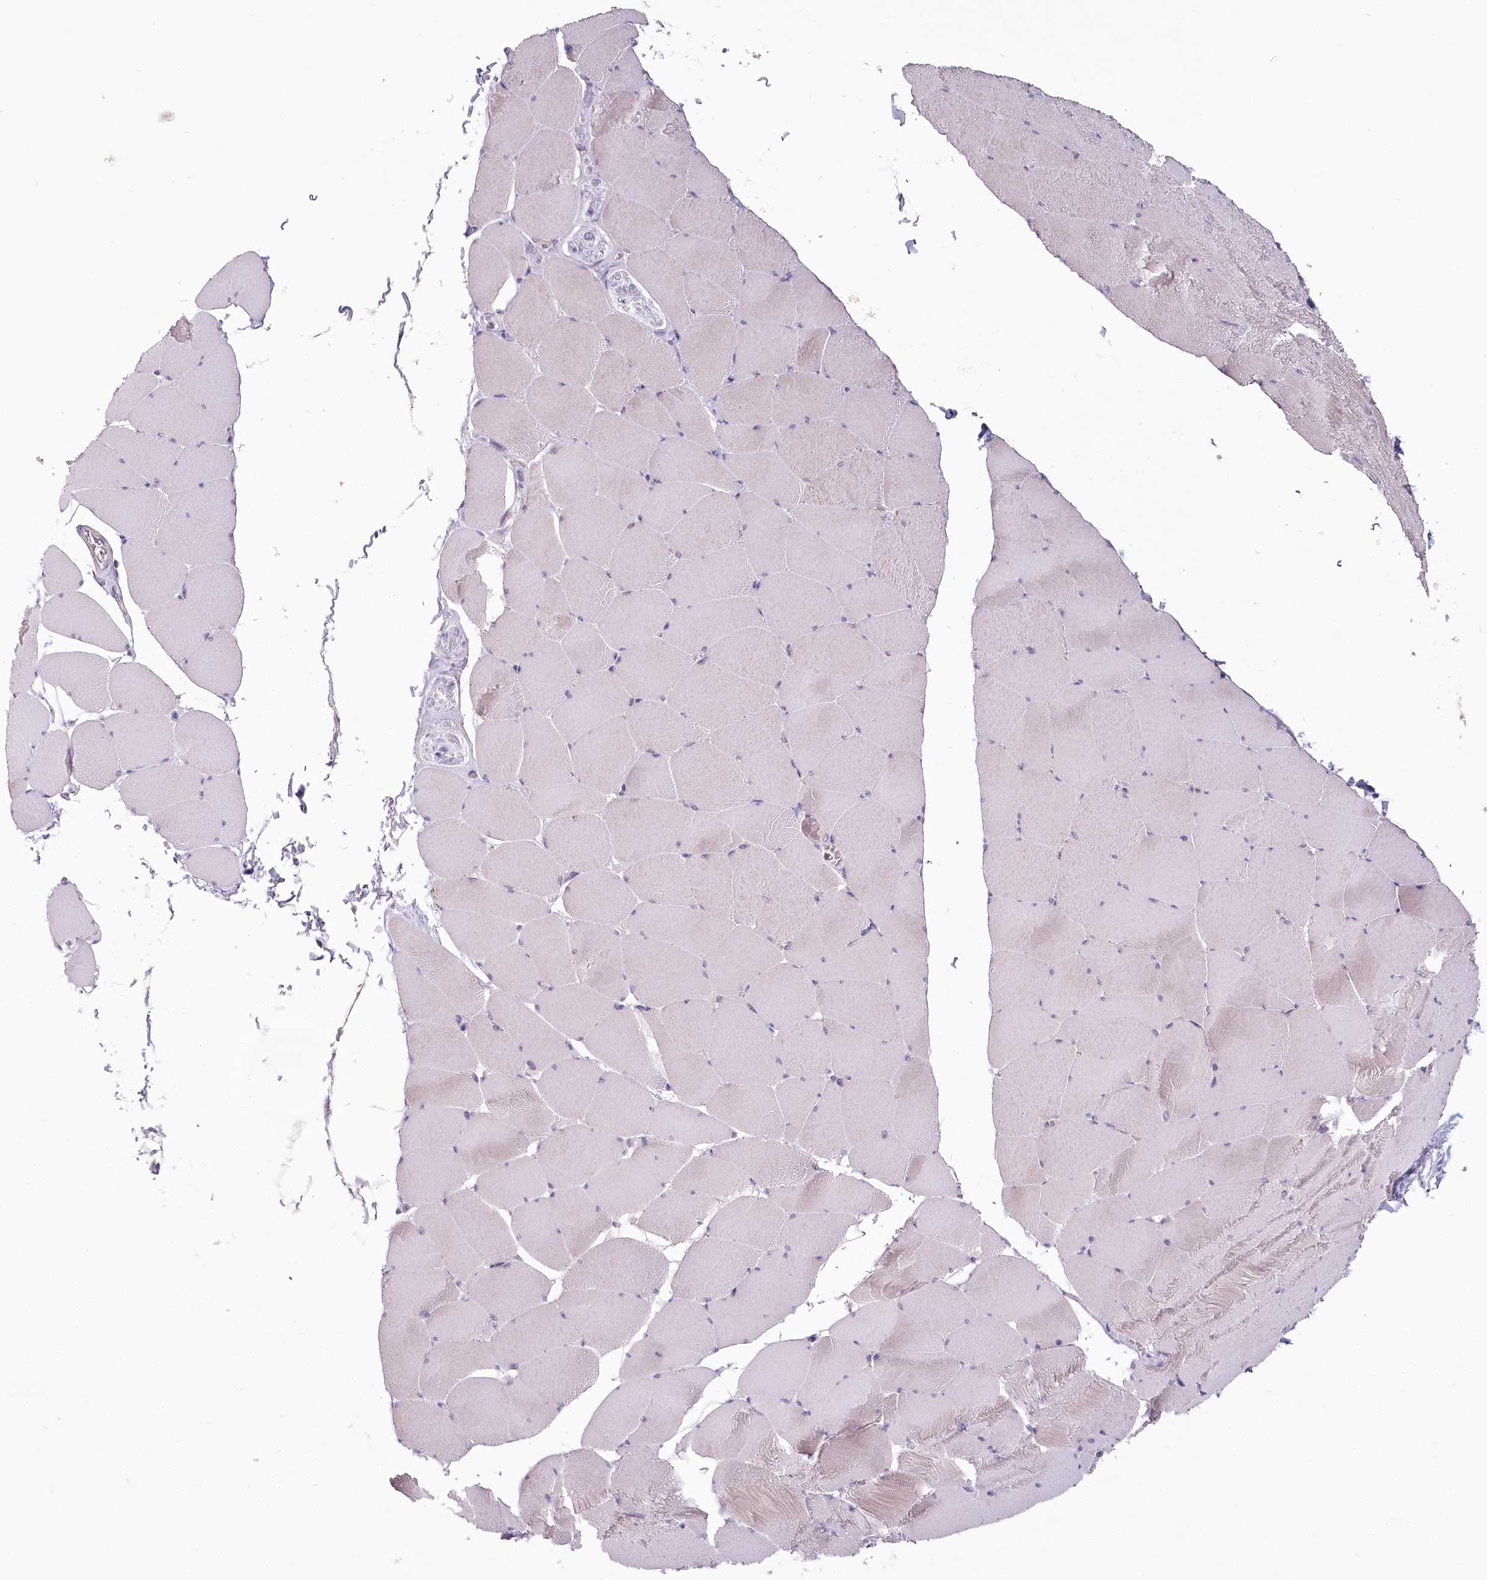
{"staining": {"intensity": "weak", "quantity": "<25%", "location": "cytoplasmic/membranous"}, "tissue": "skeletal muscle", "cell_type": "Myocytes", "image_type": "normal", "snomed": [{"axis": "morphology", "description": "Normal tissue, NOS"}, {"axis": "topography", "description": "Skeletal muscle"}], "caption": "A histopathology image of skeletal muscle stained for a protein exhibits no brown staining in myocytes.", "gene": "USP11", "patient": {"sex": "male", "age": 62}}